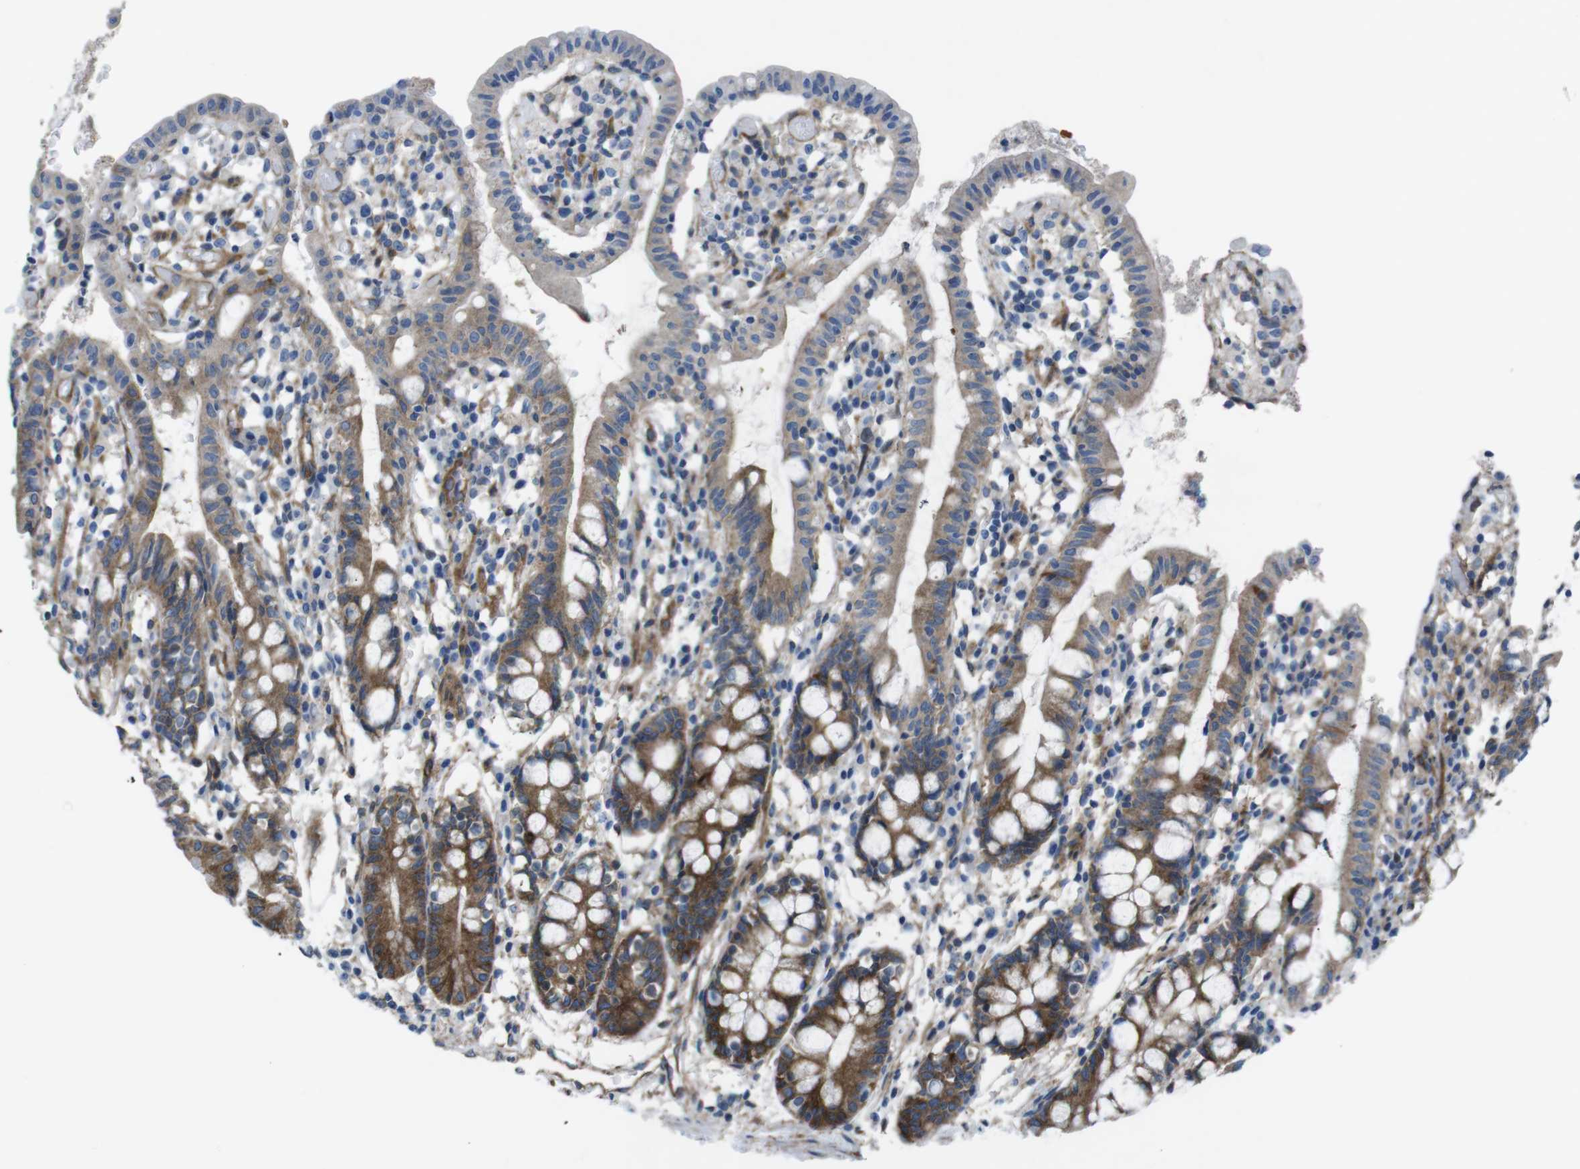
{"staining": {"intensity": "strong", "quantity": ">75%", "location": "cytoplasmic/membranous"}, "tissue": "small intestine", "cell_type": "Glandular cells", "image_type": "normal", "snomed": [{"axis": "morphology", "description": "Normal tissue, NOS"}, {"axis": "morphology", "description": "Cystadenocarcinoma, serous, Metastatic site"}, {"axis": "topography", "description": "Small intestine"}], "caption": "Immunohistochemical staining of benign human small intestine reveals high levels of strong cytoplasmic/membranous staining in approximately >75% of glandular cells. The protein of interest is shown in brown color, while the nuclei are stained blue.", "gene": "DIAPH2", "patient": {"sex": "female", "age": 61}}